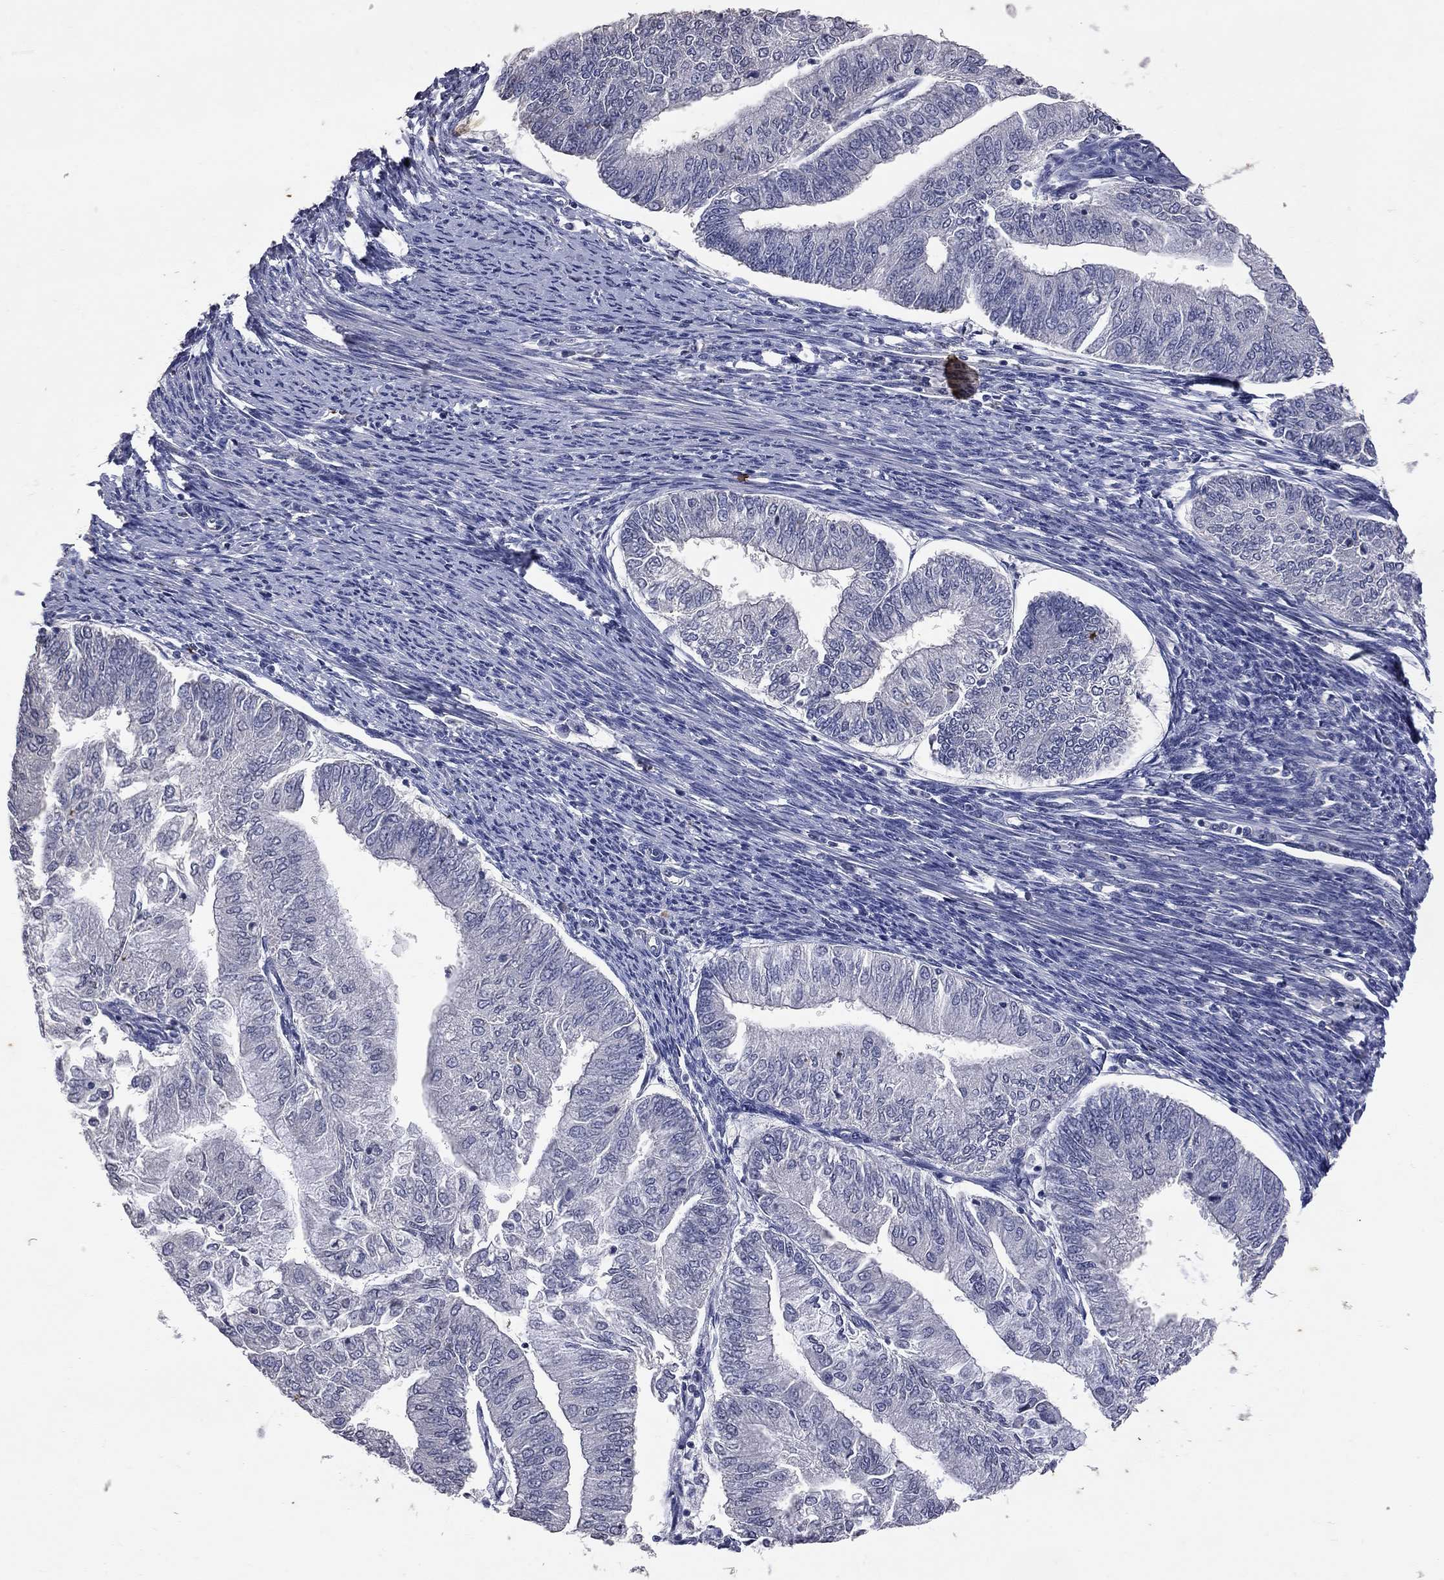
{"staining": {"intensity": "negative", "quantity": "none", "location": "none"}, "tissue": "endometrial cancer", "cell_type": "Tumor cells", "image_type": "cancer", "snomed": [{"axis": "morphology", "description": "Adenocarcinoma, NOS"}, {"axis": "topography", "description": "Endometrium"}], "caption": "Photomicrograph shows no protein expression in tumor cells of endometrial cancer tissue.", "gene": "NOS2", "patient": {"sex": "female", "age": 59}}